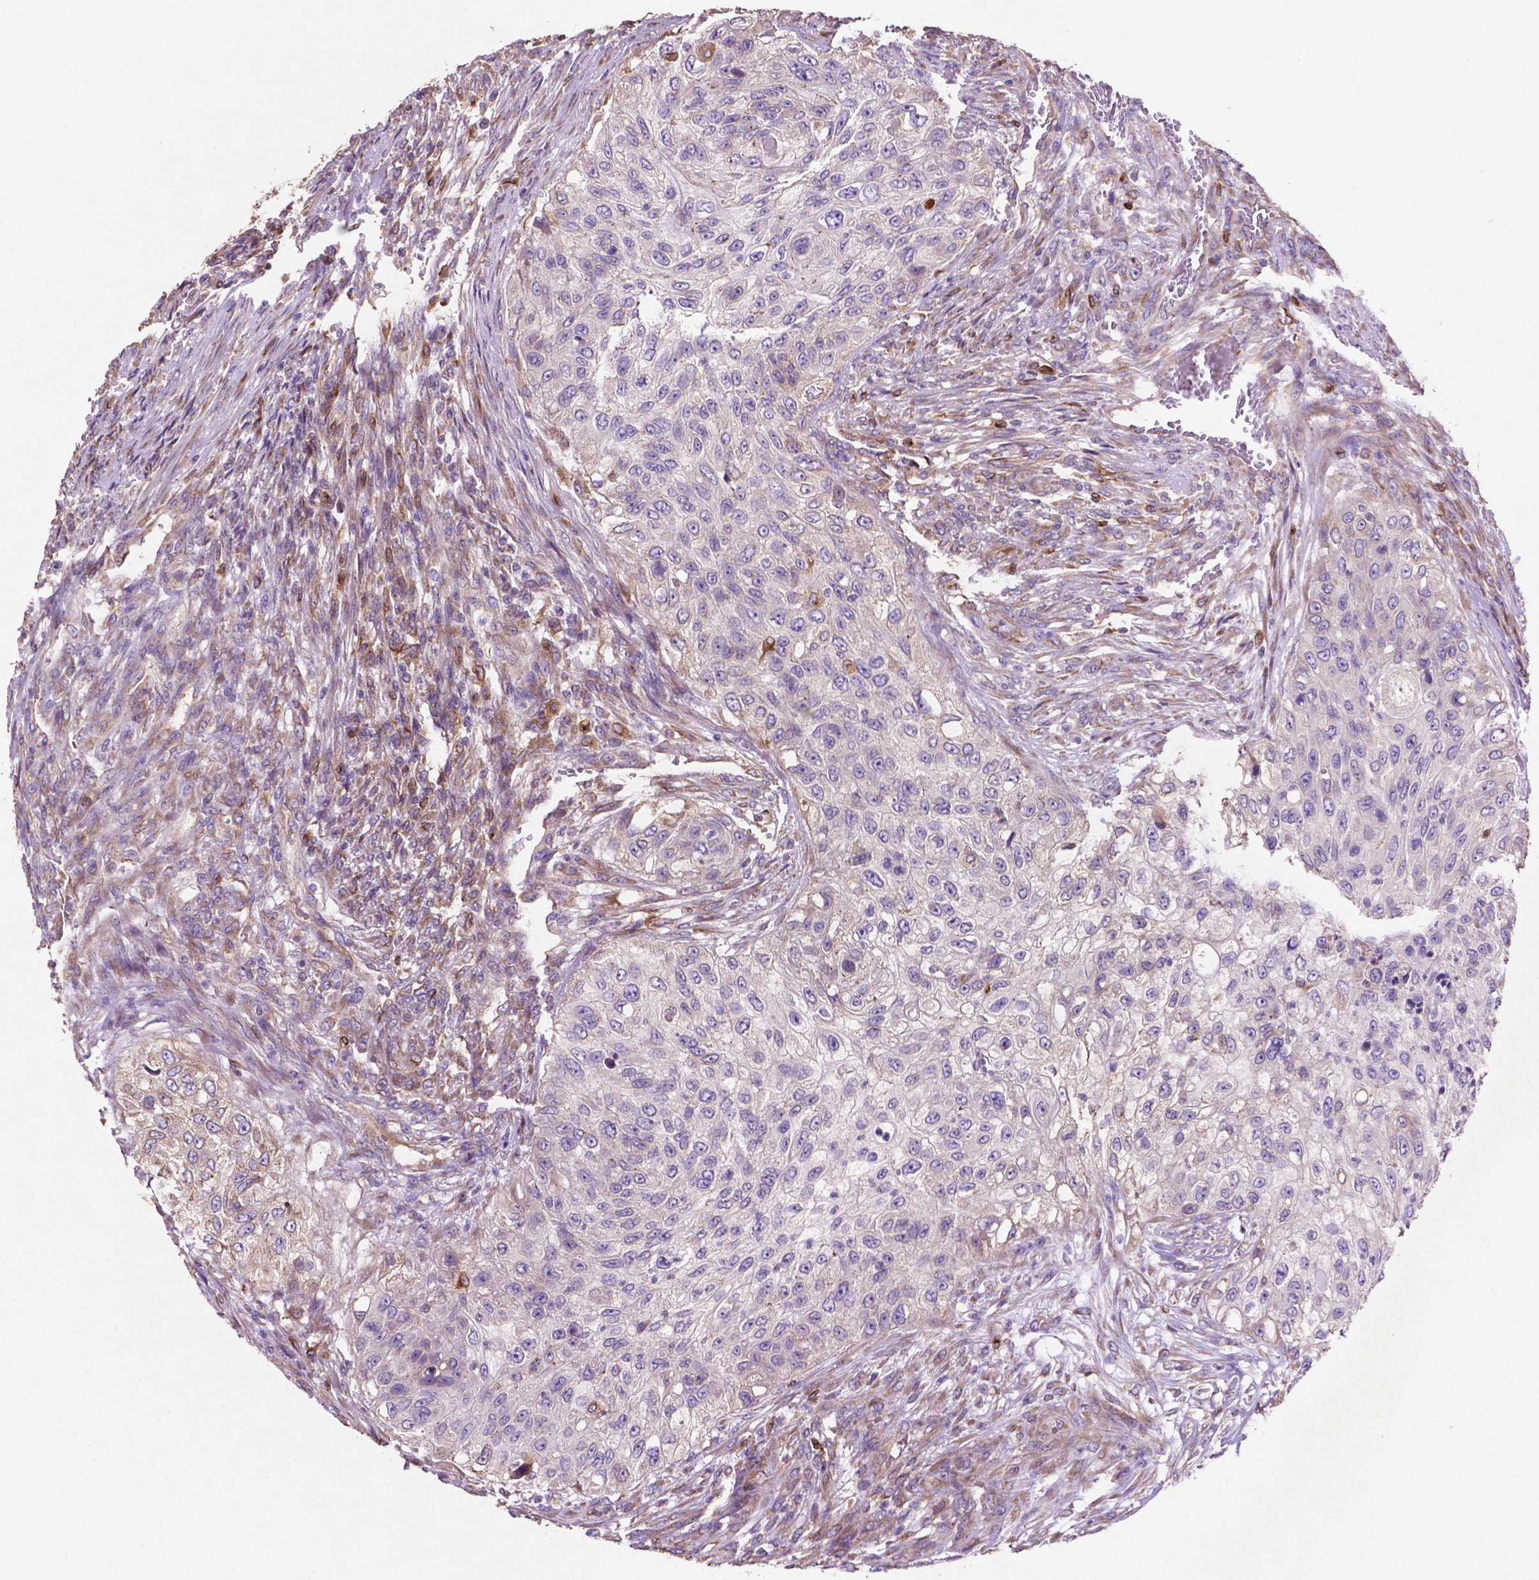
{"staining": {"intensity": "negative", "quantity": "none", "location": "none"}, "tissue": "urothelial cancer", "cell_type": "Tumor cells", "image_type": "cancer", "snomed": [{"axis": "morphology", "description": "Urothelial carcinoma, High grade"}, {"axis": "topography", "description": "Urinary bladder"}], "caption": "There is no significant expression in tumor cells of urothelial carcinoma (high-grade).", "gene": "MBTPS1", "patient": {"sex": "female", "age": 60}}